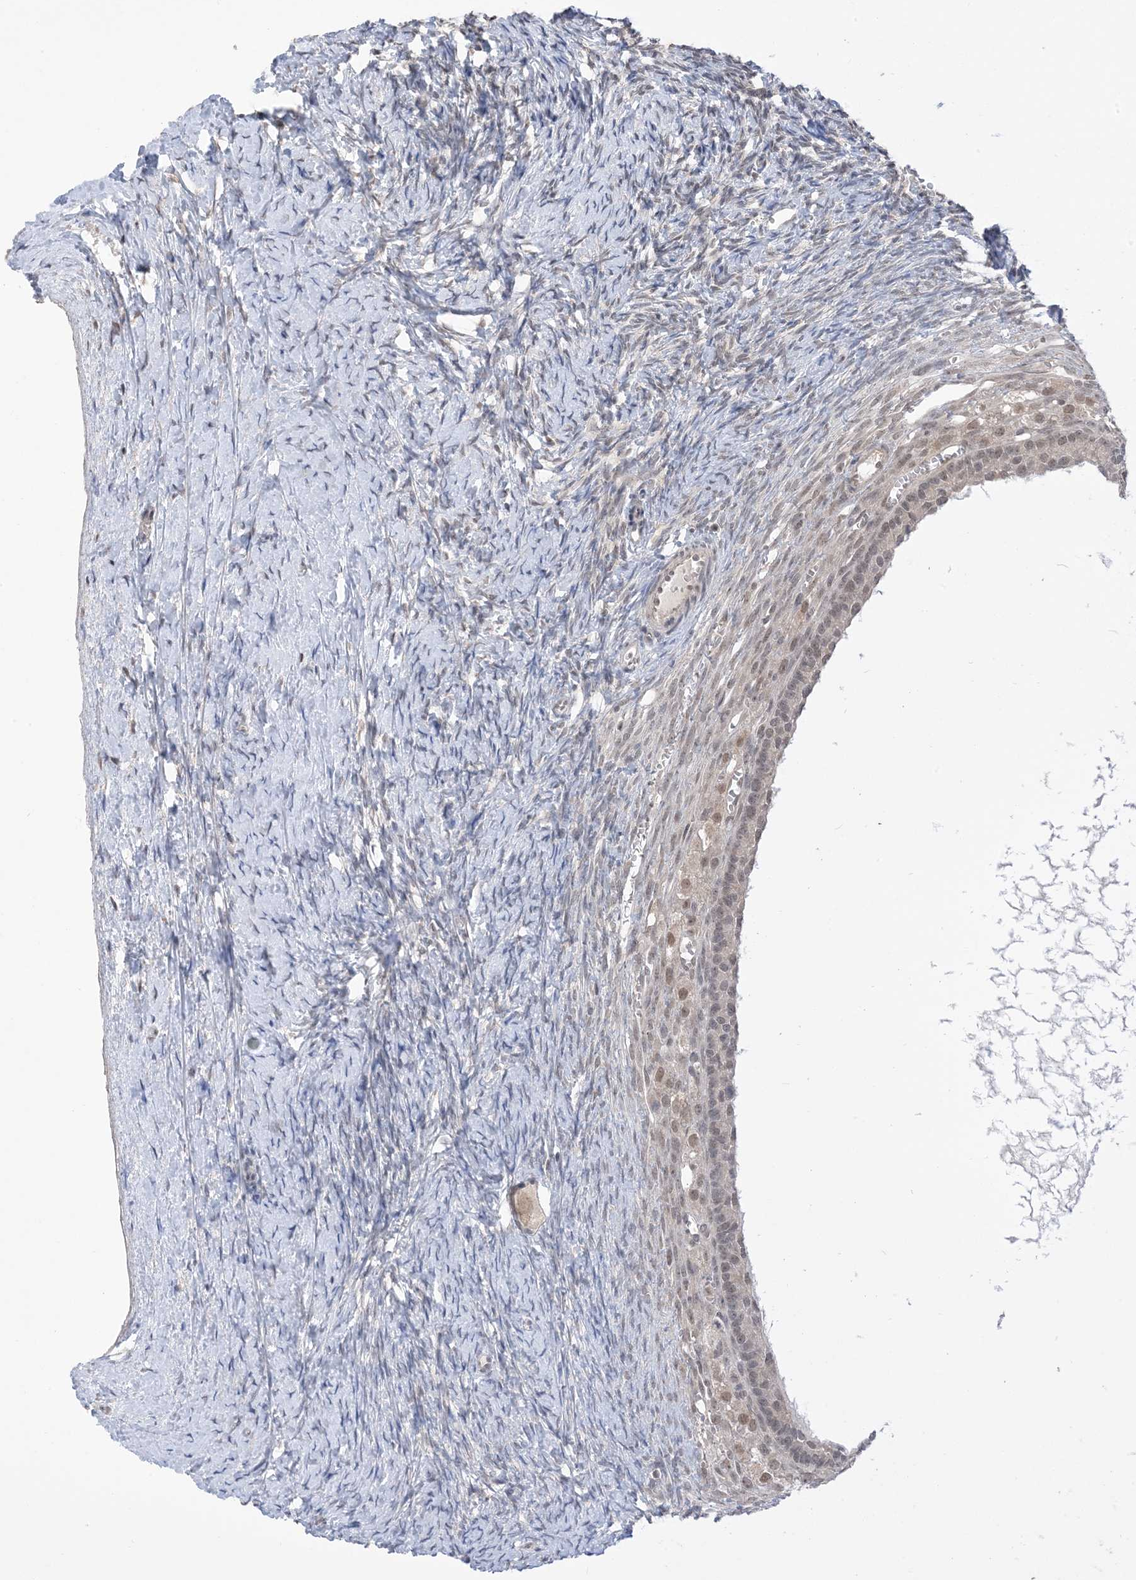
{"staining": {"intensity": "weak", "quantity": "25%-75%", "location": "cytoplasmic/membranous"}, "tissue": "ovary", "cell_type": "Follicle cells", "image_type": "normal", "snomed": [{"axis": "morphology", "description": "Normal tissue, NOS"}, {"axis": "morphology", "description": "Developmental malformation"}, {"axis": "topography", "description": "Ovary"}], "caption": "IHC micrograph of normal ovary: ovary stained using immunohistochemistry (IHC) displays low levels of weak protein expression localized specifically in the cytoplasmic/membranous of follicle cells, appearing as a cytoplasmic/membranous brown color.", "gene": "RANBP9", "patient": {"sex": "female", "age": 39}}